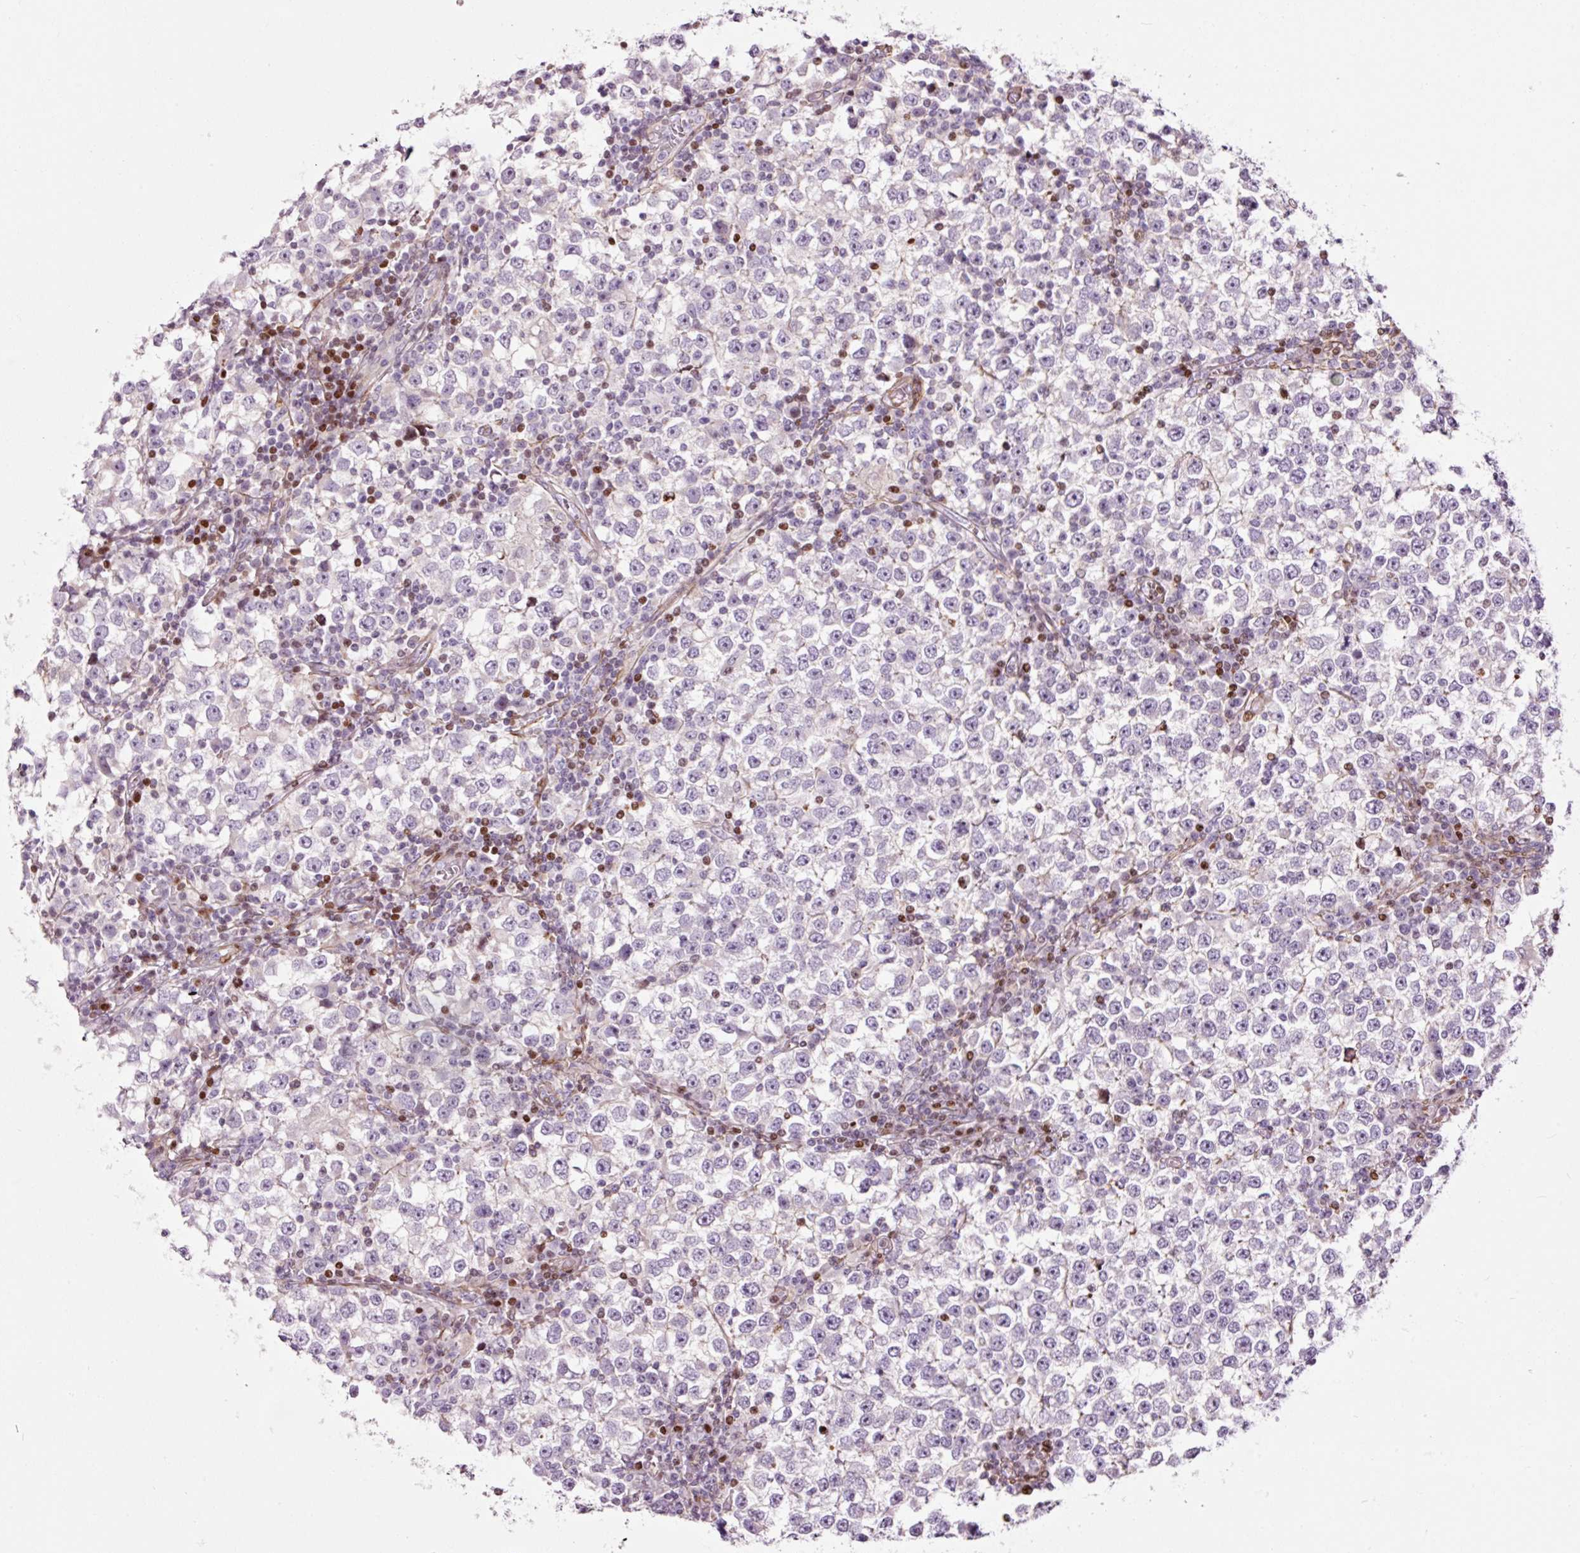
{"staining": {"intensity": "negative", "quantity": "none", "location": "none"}, "tissue": "testis cancer", "cell_type": "Tumor cells", "image_type": "cancer", "snomed": [{"axis": "morphology", "description": "Seminoma, NOS"}, {"axis": "topography", "description": "Testis"}], "caption": "A high-resolution photomicrograph shows immunohistochemistry (IHC) staining of testis cancer (seminoma), which demonstrates no significant expression in tumor cells.", "gene": "ANKRD20A1", "patient": {"sex": "male", "age": 65}}